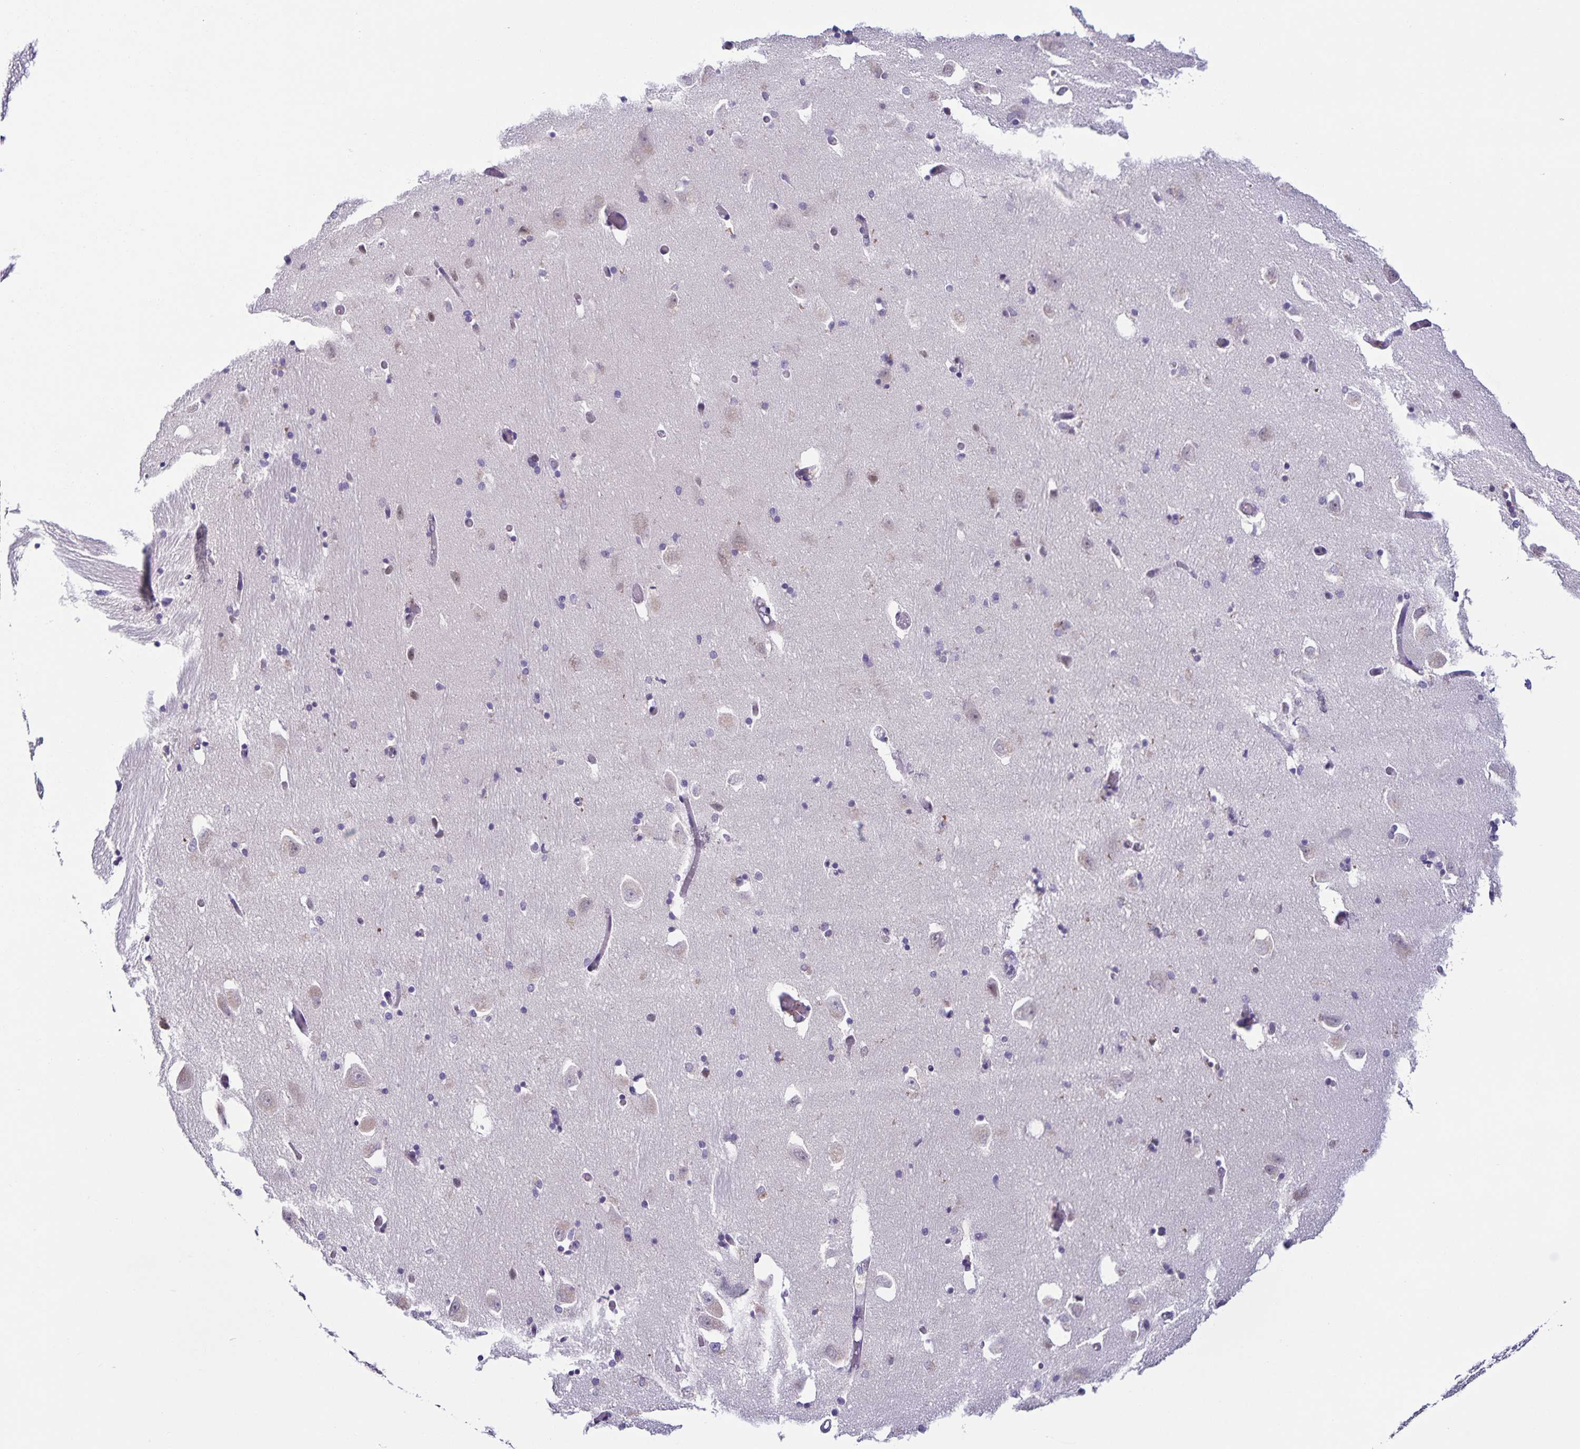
{"staining": {"intensity": "weak", "quantity": "<25%", "location": "nuclear"}, "tissue": "caudate", "cell_type": "Glial cells", "image_type": "normal", "snomed": [{"axis": "morphology", "description": "Normal tissue, NOS"}, {"axis": "topography", "description": "Lateral ventricle wall"}, {"axis": "topography", "description": "Hippocampus"}], "caption": "Human caudate stained for a protein using immunohistochemistry reveals no positivity in glial cells.", "gene": "STPG4", "patient": {"sex": "female", "age": 63}}